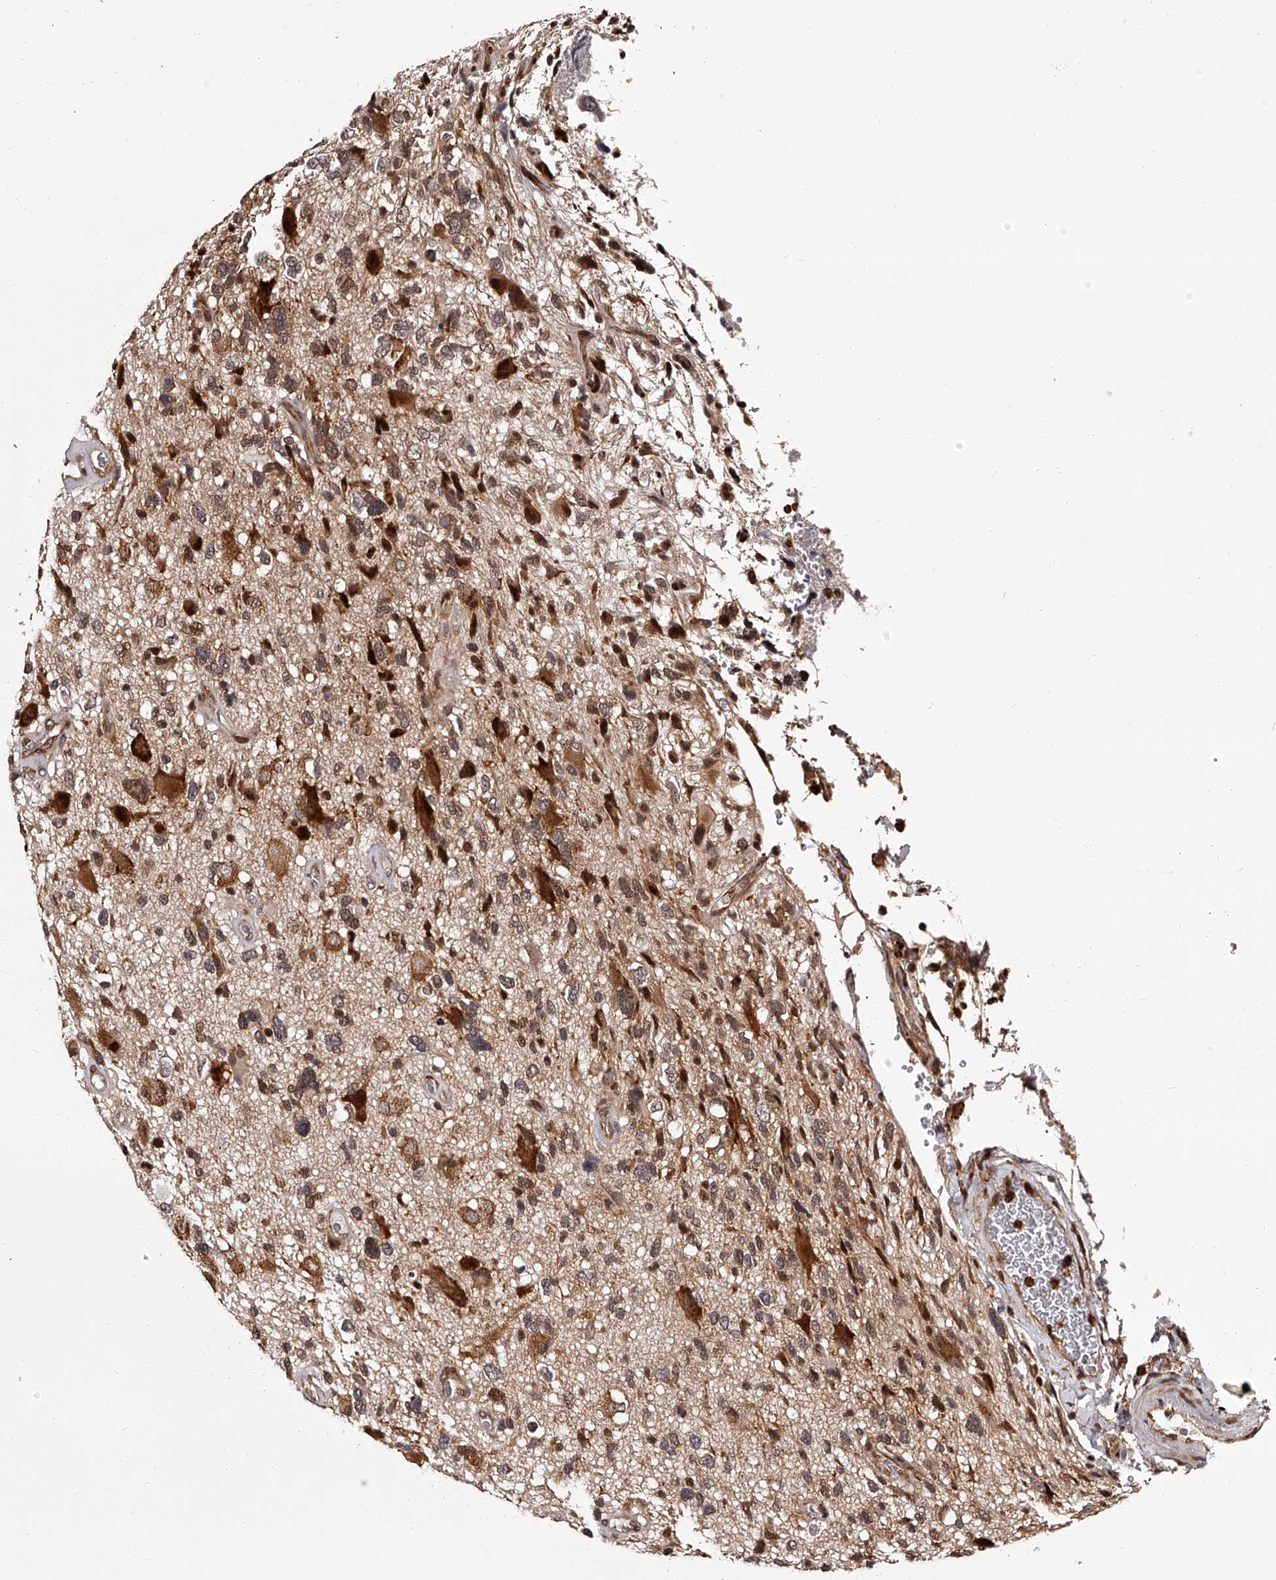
{"staining": {"intensity": "moderate", "quantity": "25%-75%", "location": "cytoplasmic/membranous,nuclear"}, "tissue": "glioma", "cell_type": "Tumor cells", "image_type": "cancer", "snomed": [{"axis": "morphology", "description": "Glioma, malignant, High grade"}, {"axis": "topography", "description": "Brain"}], "caption": "Glioma tissue displays moderate cytoplasmic/membranous and nuclear staining in about 25%-75% of tumor cells, visualized by immunohistochemistry. (Brightfield microscopy of DAB IHC at high magnification).", "gene": "RSC1A1", "patient": {"sex": "male", "age": 33}}